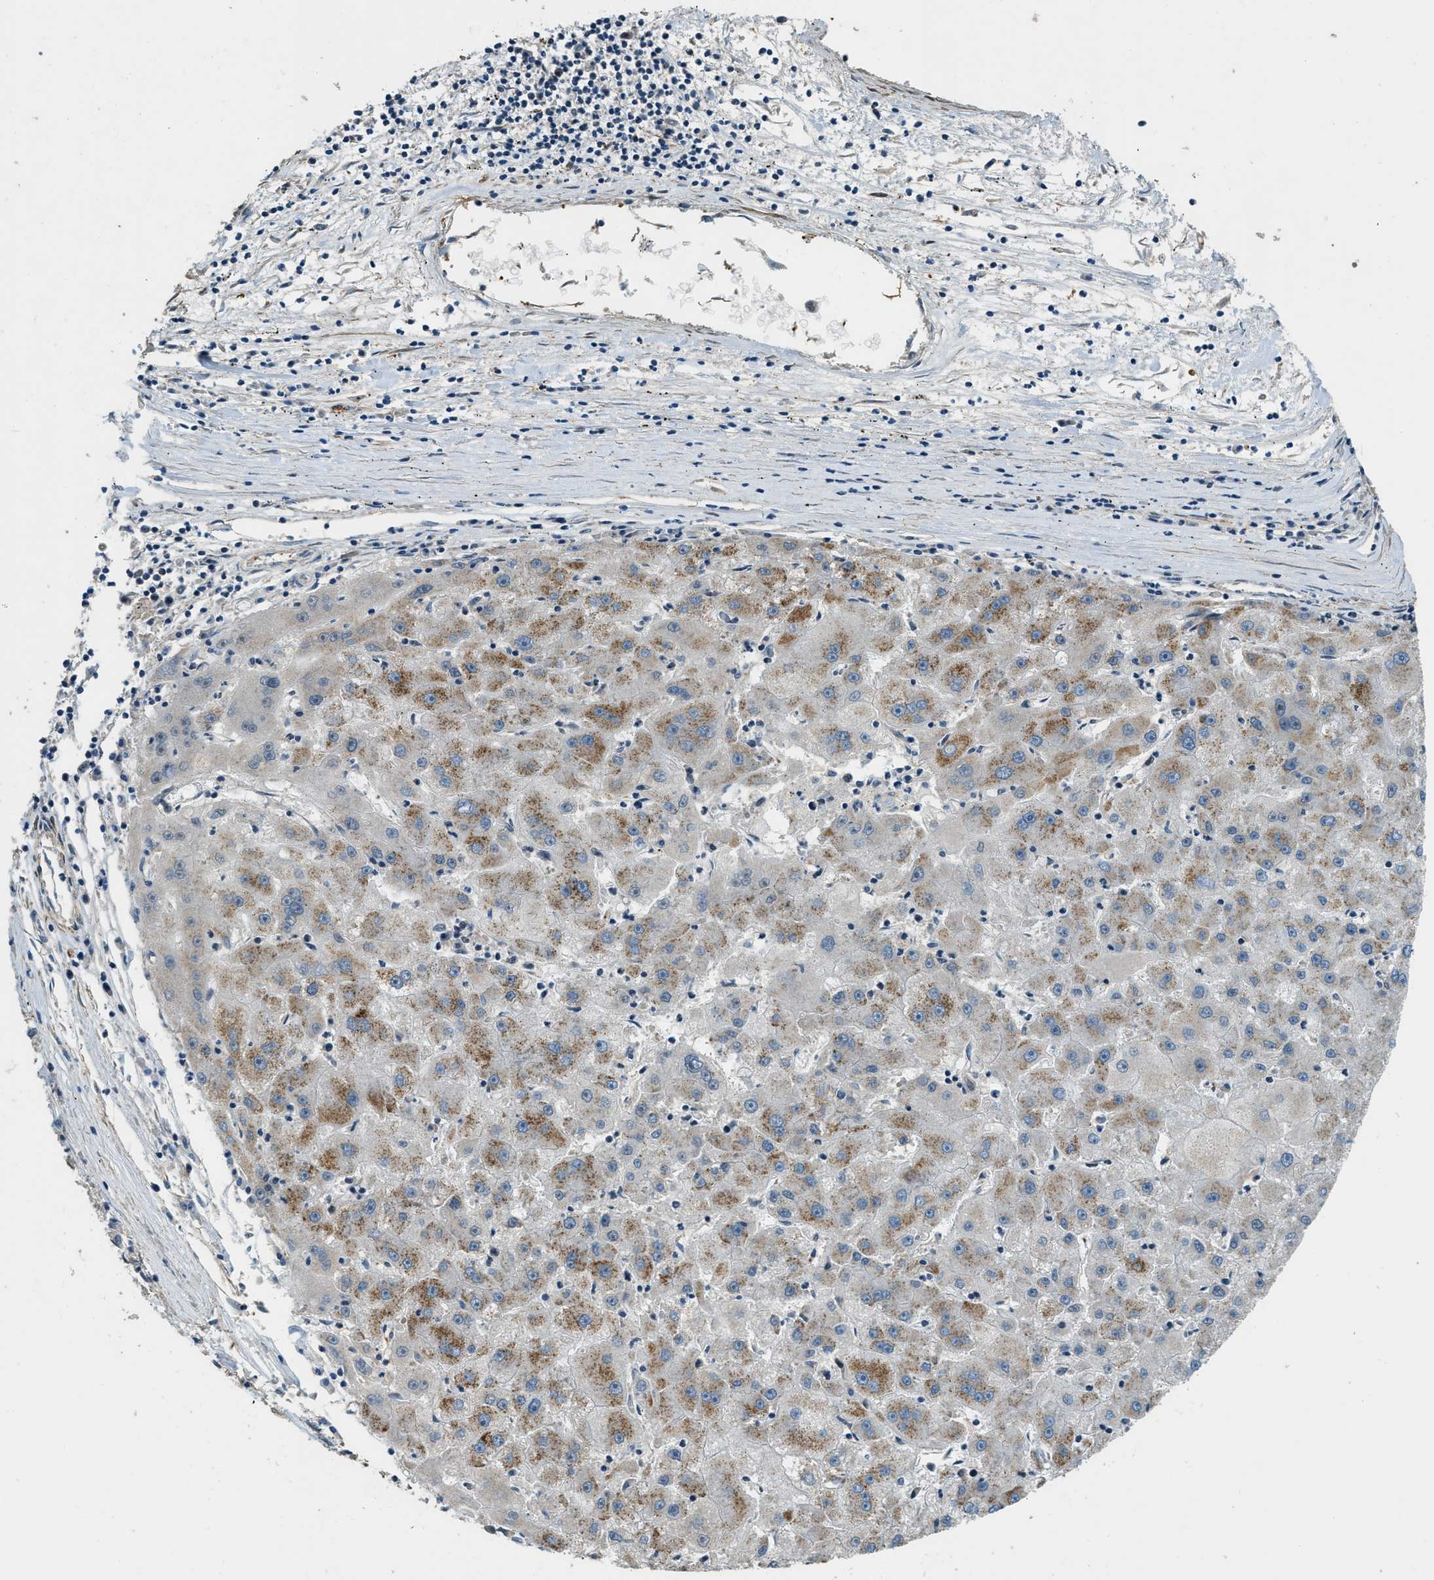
{"staining": {"intensity": "moderate", "quantity": ">75%", "location": "cytoplasmic/membranous"}, "tissue": "liver cancer", "cell_type": "Tumor cells", "image_type": "cancer", "snomed": [{"axis": "morphology", "description": "Carcinoma, Hepatocellular, NOS"}, {"axis": "topography", "description": "Liver"}], "caption": "DAB immunohistochemical staining of liver cancer demonstrates moderate cytoplasmic/membranous protein staining in approximately >75% of tumor cells.", "gene": "MED21", "patient": {"sex": "male", "age": 72}}